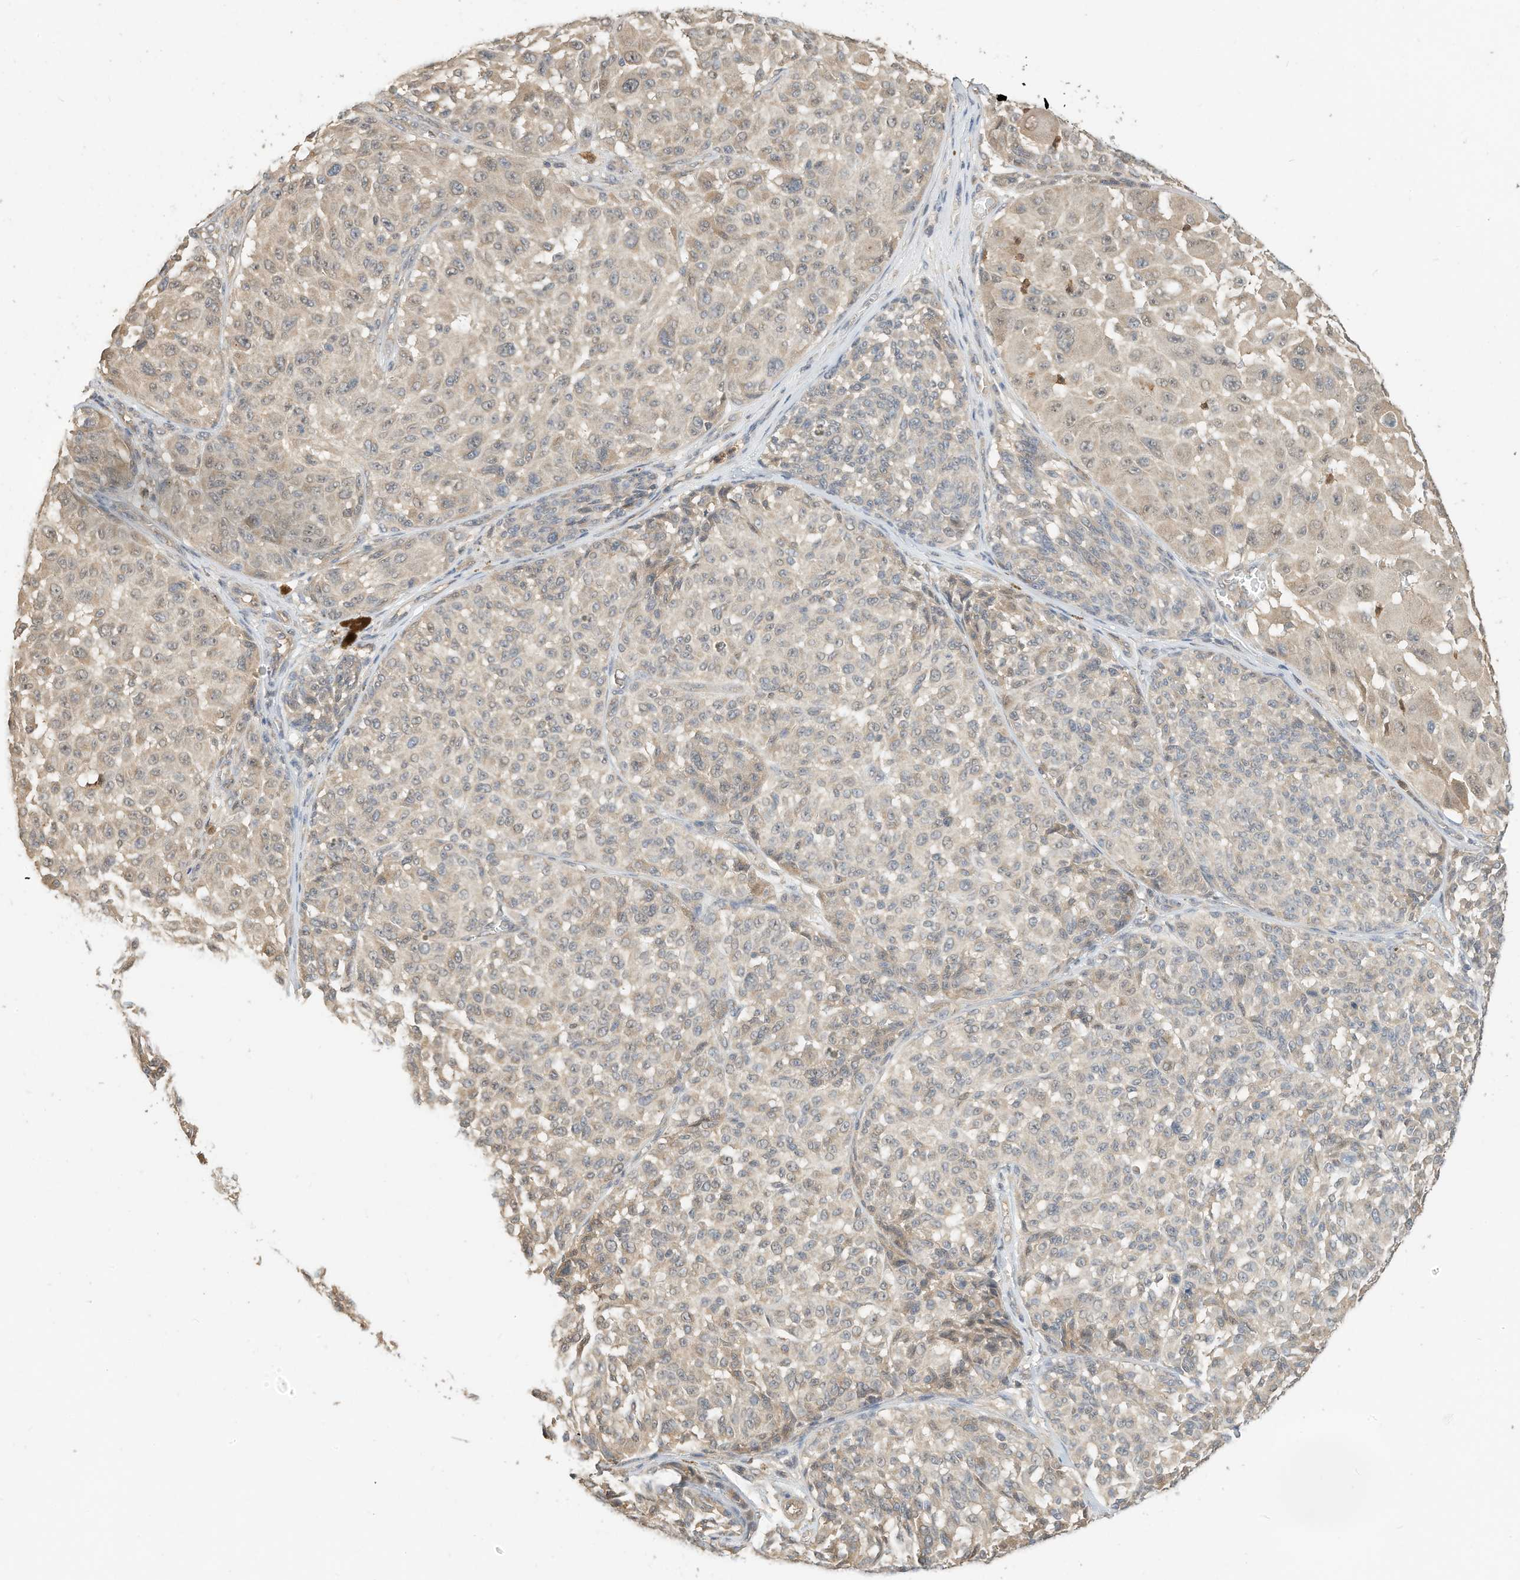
{"staining": {"intensity": "weak", "quantity": "<25%", "location": "cytoplasmic/membranous"}, "tissue": "melanoma", "cell_type": "Tumor cells", "image_type": "cancer", "snomed": [{"axis": "morphology", "description": "Malignant melanoma, NOS"}, {"axis": "topography", "description": "Skin"}], "caption": "This histopathology image is of melanoma stained with immunohistochemistry (IHC) to label a protein in brown with the nuclei are counter-stained blue. There is no positivity in tumor cells.", "gene": "OFD1", "patient": {"sex": "male", "age": 83}}